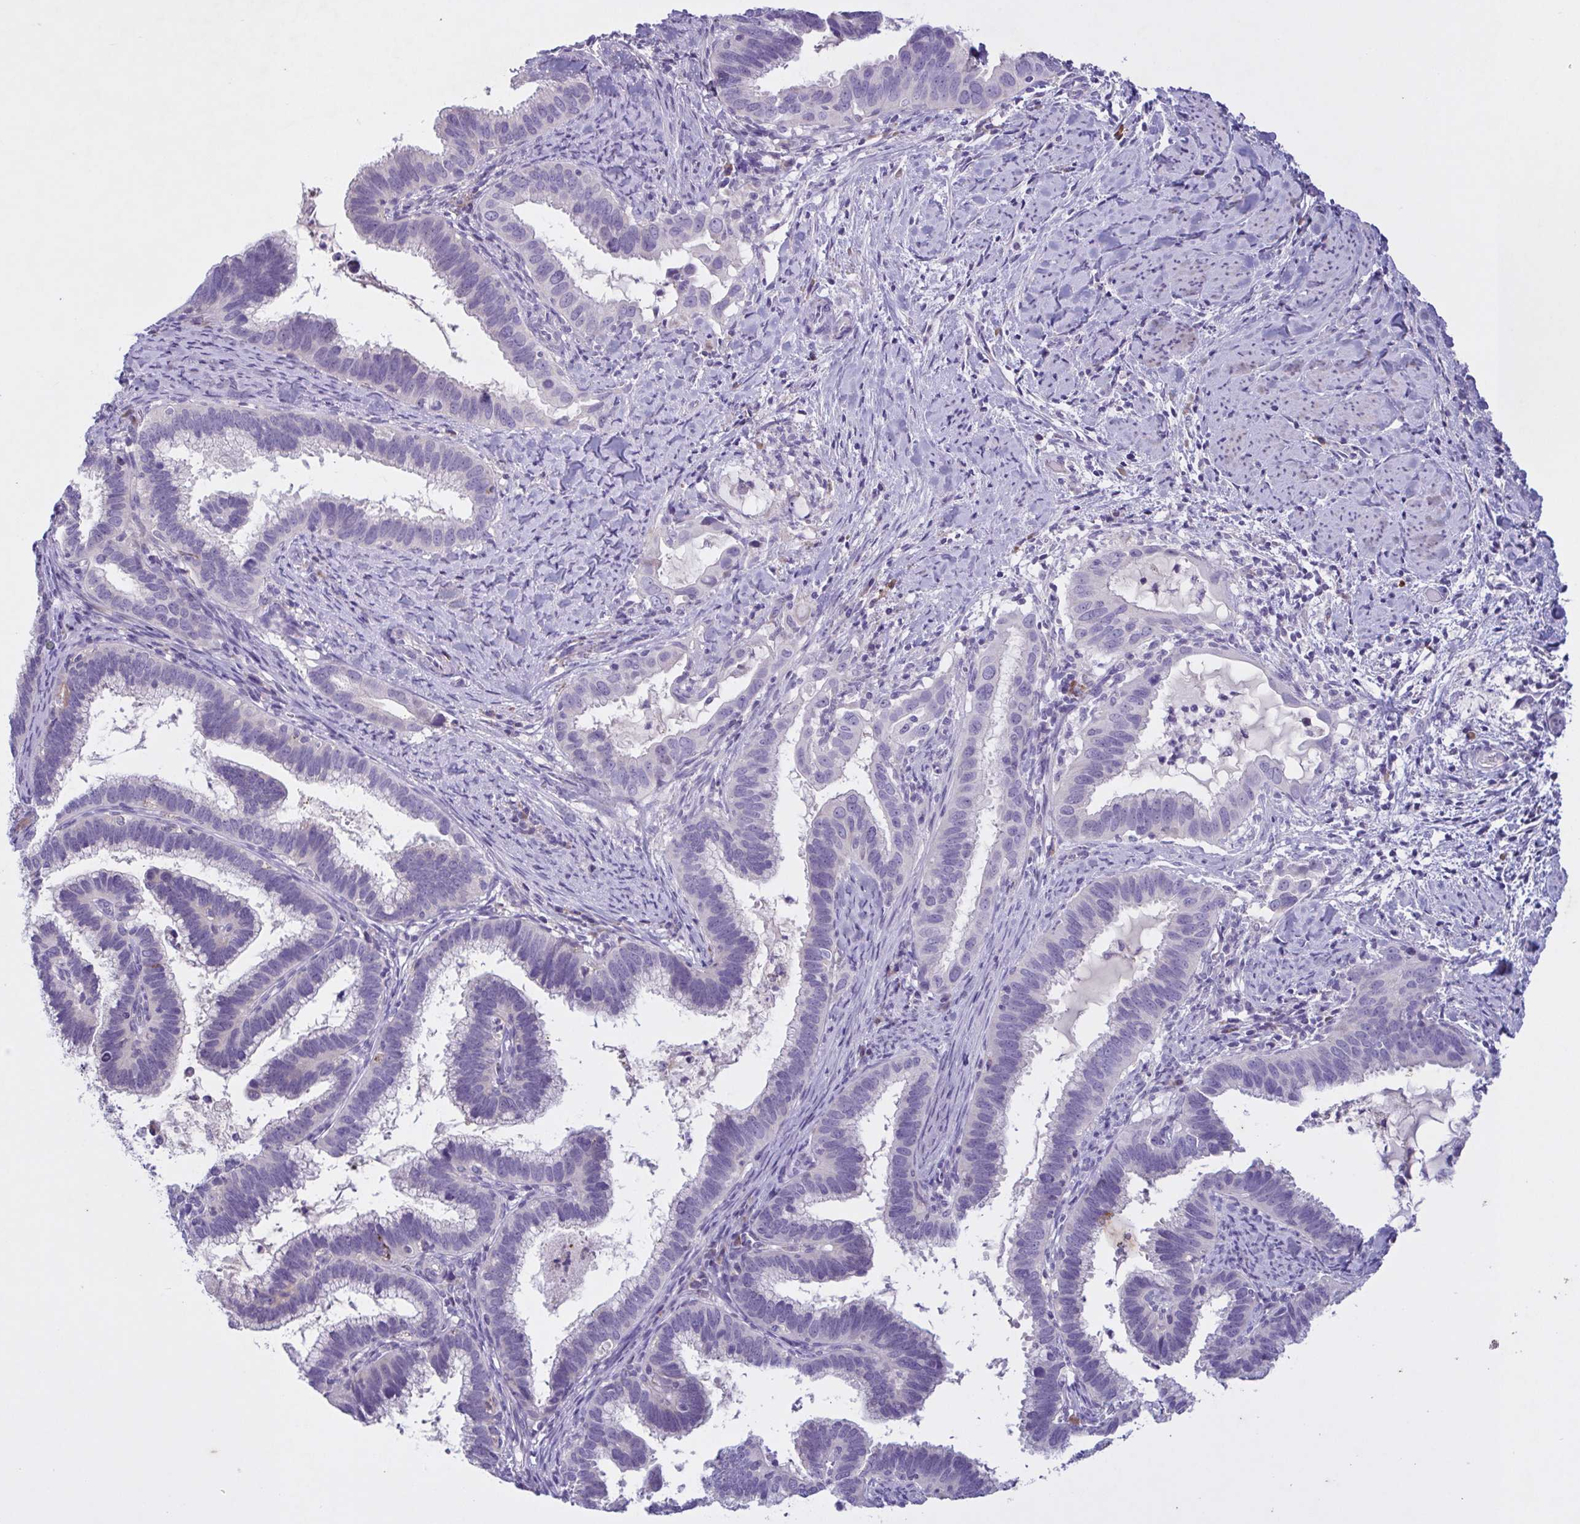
{"staining": {"intensity": "negative", "quantity": "none", "location": "none"}, "tissue": "cervical cancer", "cell_type": "Tumor cells", "image_type": "cancer", "snomed": [{"axis": "morphology", "description": "Adenocarcinoma, NOS"}, {"axis": "topography", "description": "Cervix"}], "caption": "This is an IHC histopathology image of cervical cancer. There is no expression in tumor cells.", "gene": "F13B", "patient": {"sex": "female", "age": 61}}